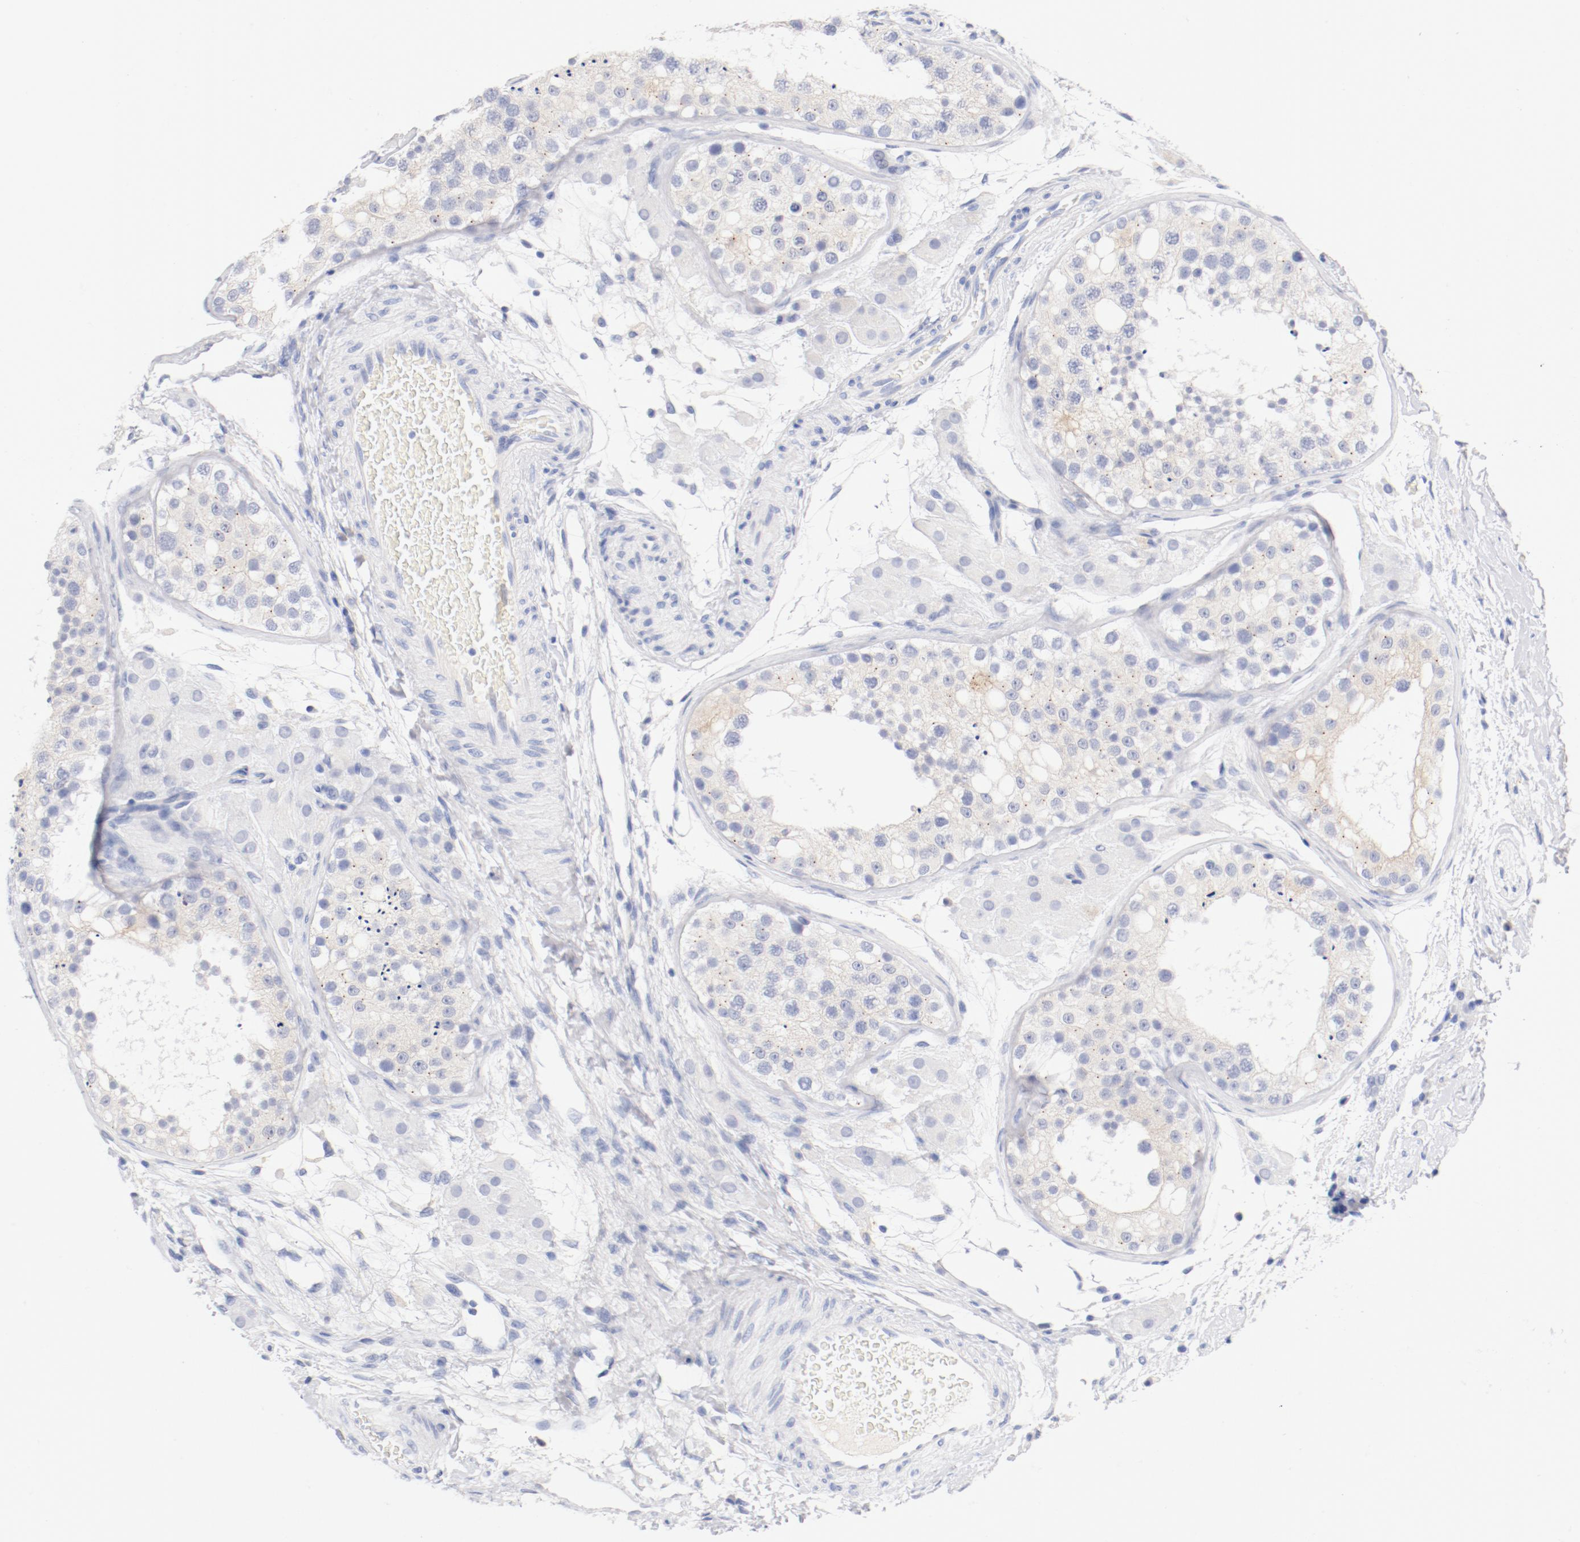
{"staining": {"intensity": "weak", "quantity": "<25%", "location": "cytoplasmic/membranous"}, "tissue": "testis", "cell_type": "Cells in seminiferous ducts", "image_type": "normal", "snomed": [{"axis": "morphology", "description": "Normal tissue, NOS"}, {"axis": "topography", "description": "Testis"}], "caption": "Testis stained for a protein using immunohistochemistry (IHC) reveals no expression cells in seminiferous ducts.", "gene": "HOMER1", "patient": {"sex": "male", "age": 26}}